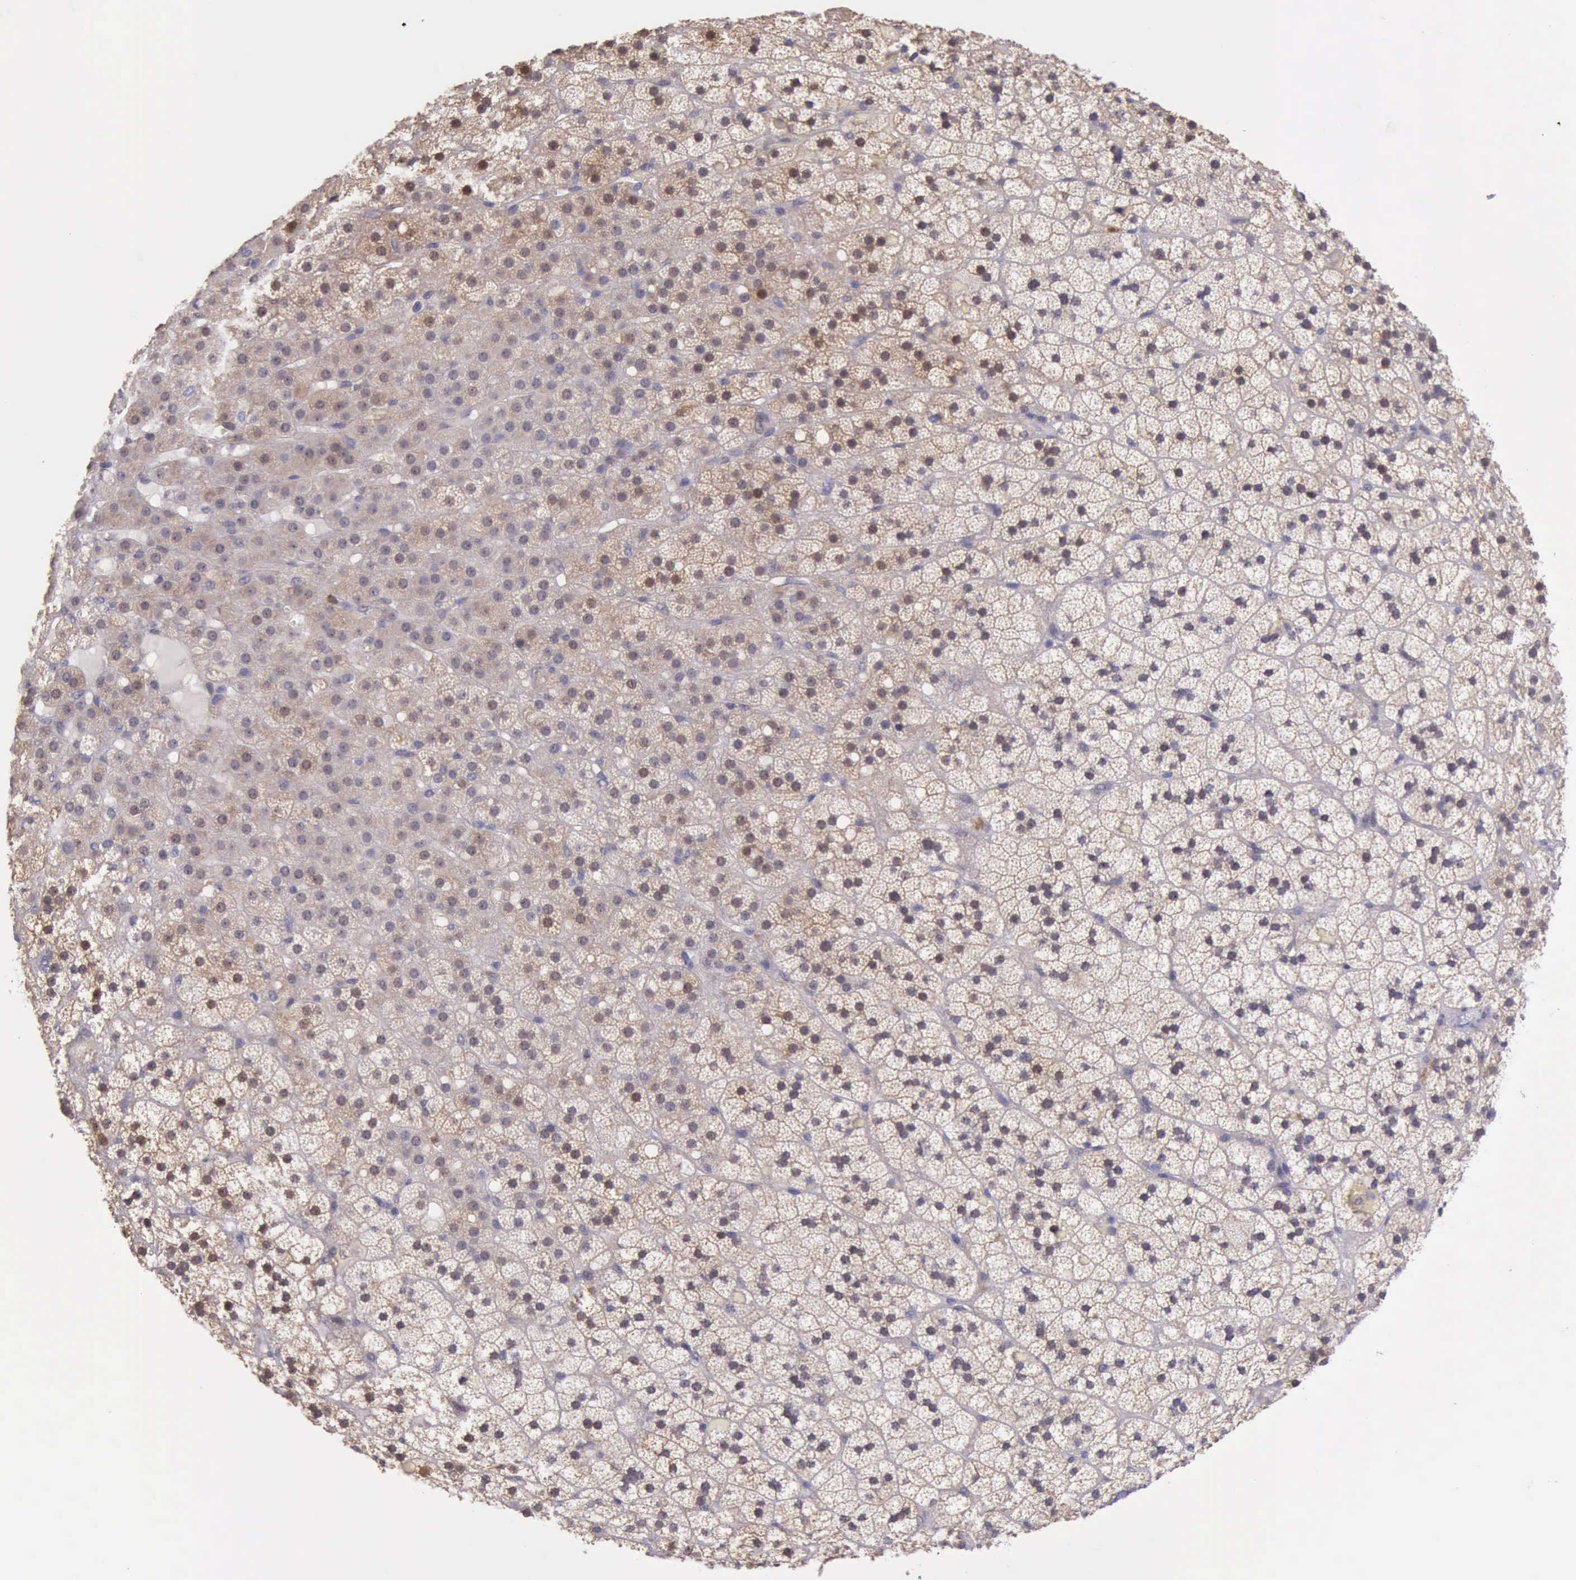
{"staining": {"intensity": "moderate", "quantity": ">75%", "location": "cytoplasmic/membranous"}, "tissue": "adrenal gland", "cell_type": "Glandular cells", "image_type": "normal", "snomed": [{"axis": "morphology", "description": "Normal tissue, NOS"}, {"axis": "topography", "description": "Adrenal gland"}], "caption": "The immunohistochemical stain shows moderate cytoplasmic/membranous staining in glandular cells of normal adrenal gland.", "gene": "PLEK2", "patient": {"sex": "male", "age": 35}}